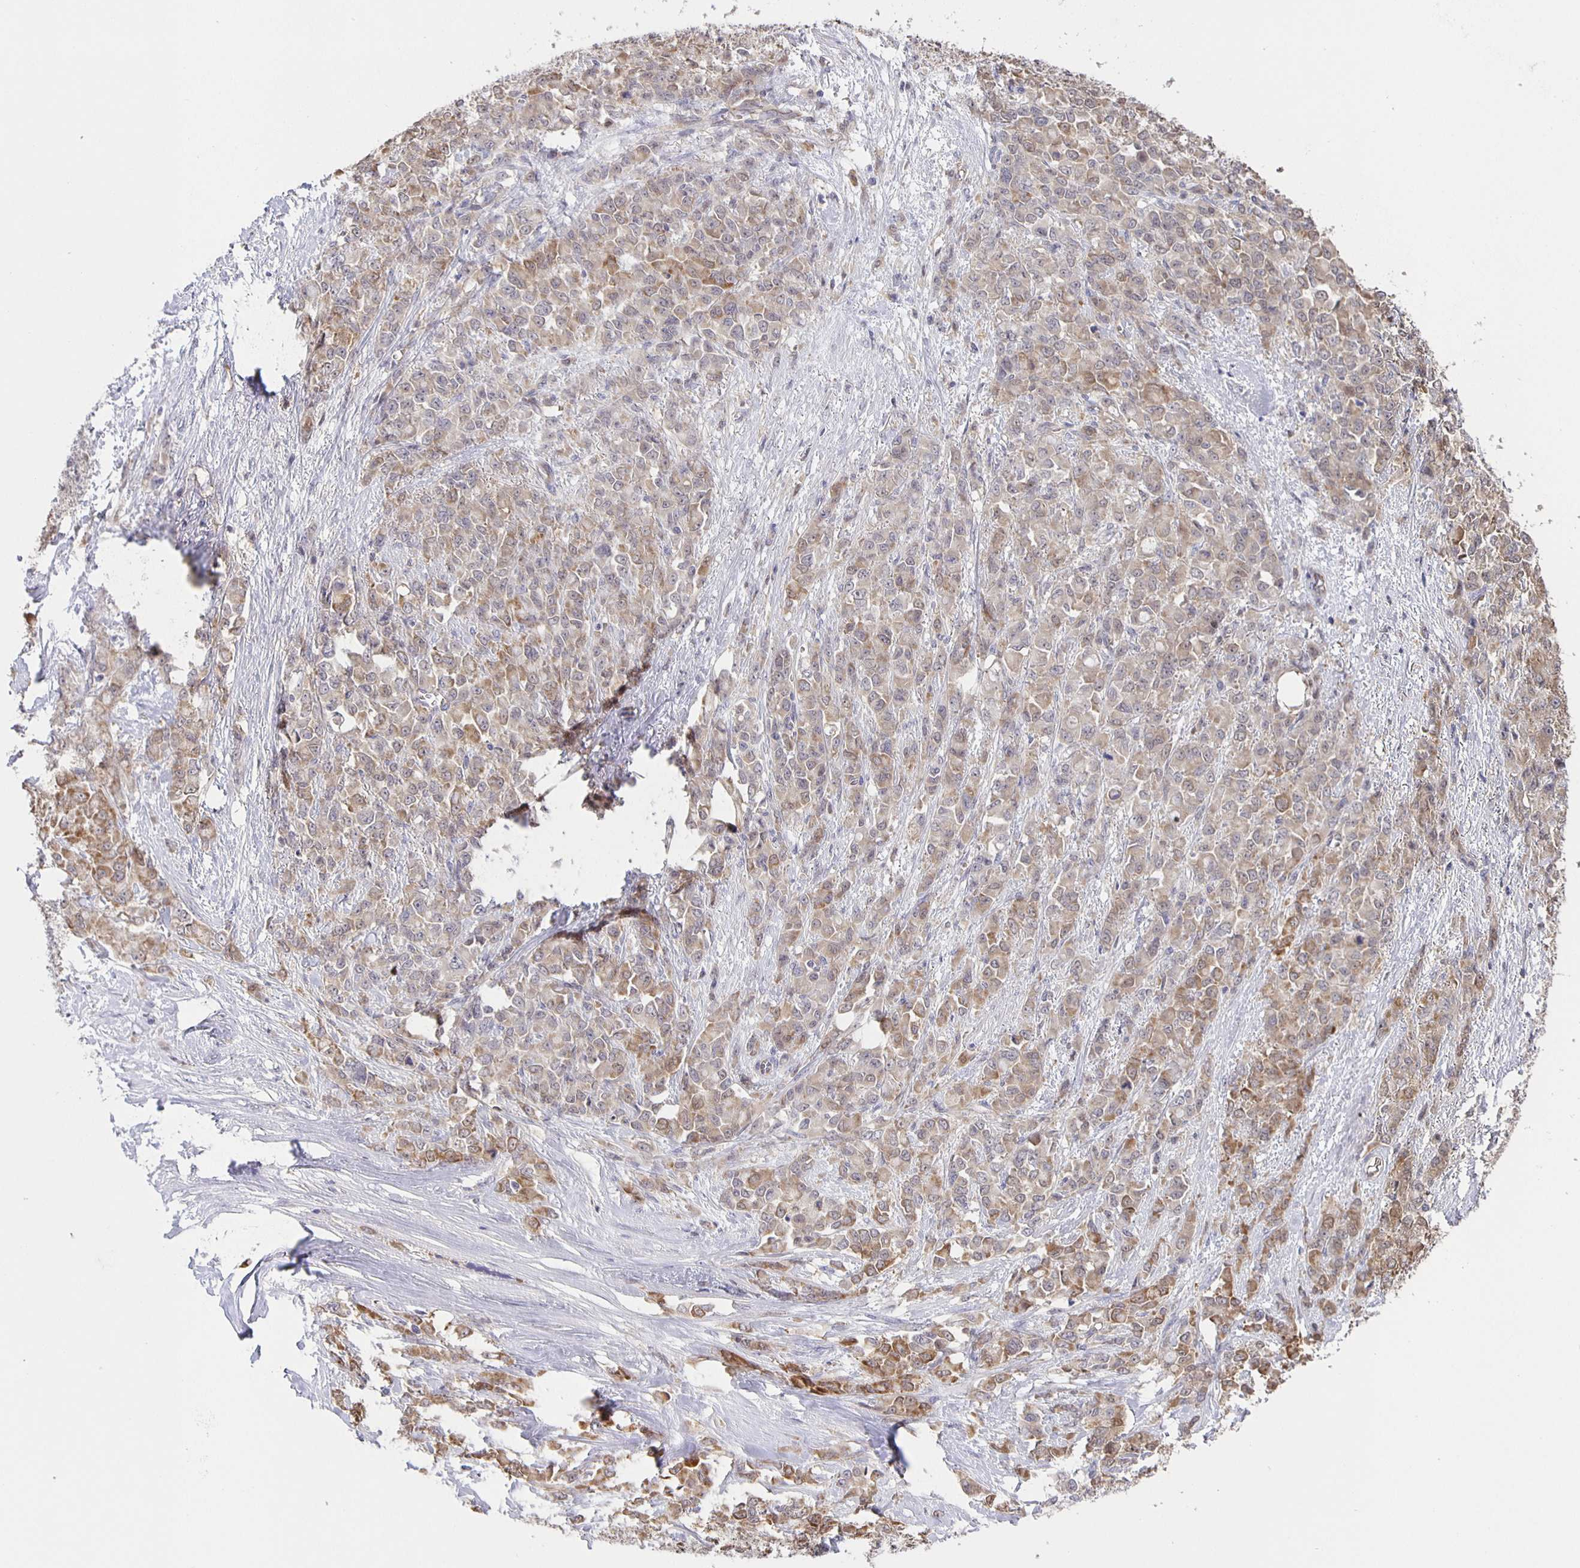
{"staining": {"intensity": "strong", "quantity": "<25%", "location": "cytoplasmic/membranous"}, "tissue": "stomach cancer", "cell_type": "Tumor cells", "image_type": "cancer", "snomed": [{"axis": "morphology", "description": "Adenocarcinoma, NOS"}, {"axis": "topography", "description": "Stomach"}], "caption": "Immunohistochemical staining of stomach cancer (adenocarcinoma) reveals medium levels of strong cytoplasmic/membranous staining in about <25% of tumor cells.", "gene": "JMJD4", "patient": {"sex": "female", "age": 76}}